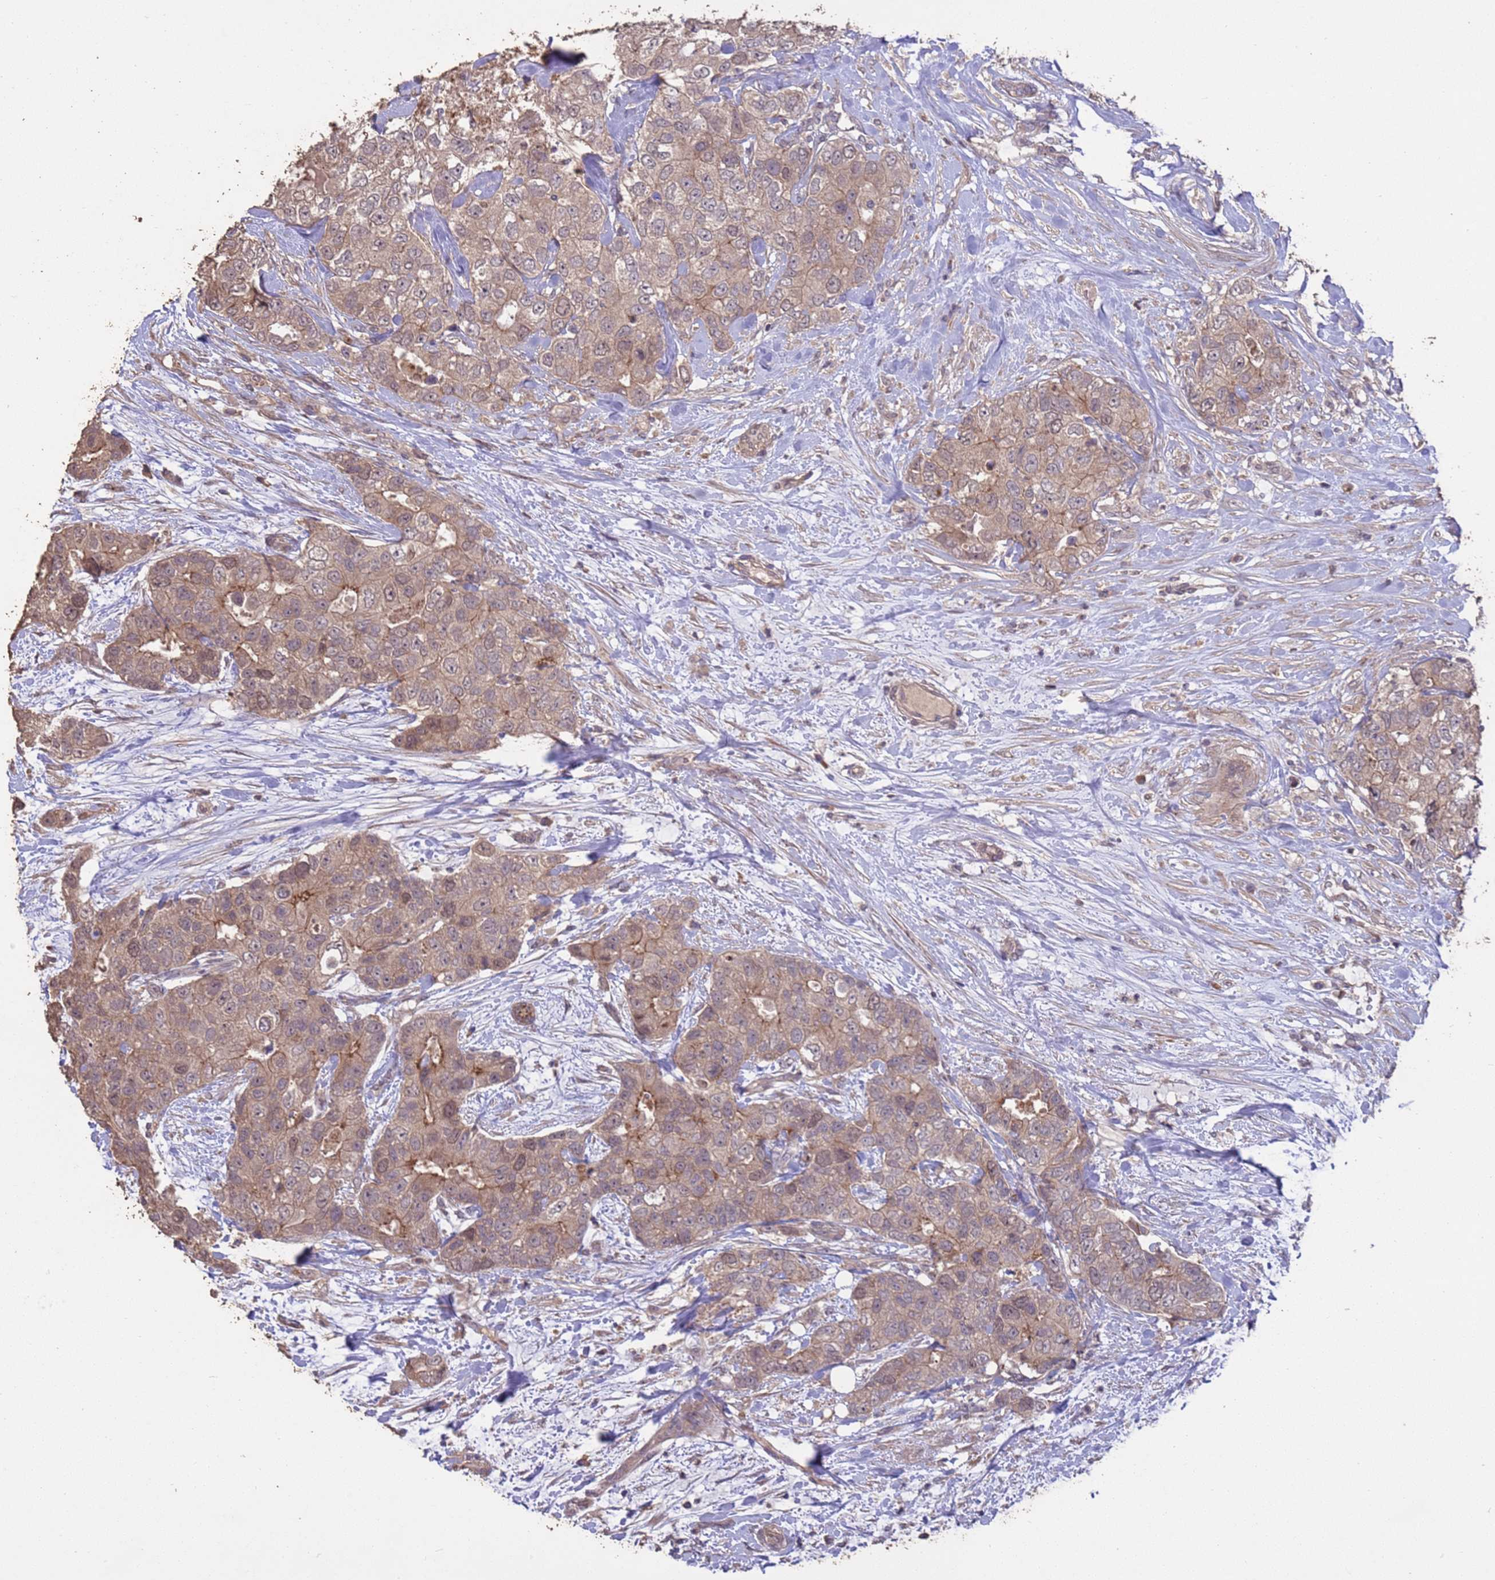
{"staining": {"intensity": "weak", "quantity": ">75%", "location": "cytoplasmic/membranous"}, "tissue": "breast cancer", "cell_type": "Tumor cells", "image_type": "cancer", "snomed": [{"axis": "morphology", "description": "Duct carcinoma"}, {"axis": "topography", "description": "Breast"}], "caption": "Immunohistochemical staining of human breast cancer reveals low levels of weak cytoplasmic/membranous staining in approximately >75% of tumor cells. The staining was performed using DAB (3,3'-diaminobenzidine) to visualize the protein expression in brown, while the nuclei were stained in blue with hematoxylin (Magnification: 20x).", "gene": "SLC9B2", "patient": {"sex": "female", "age": 62}}